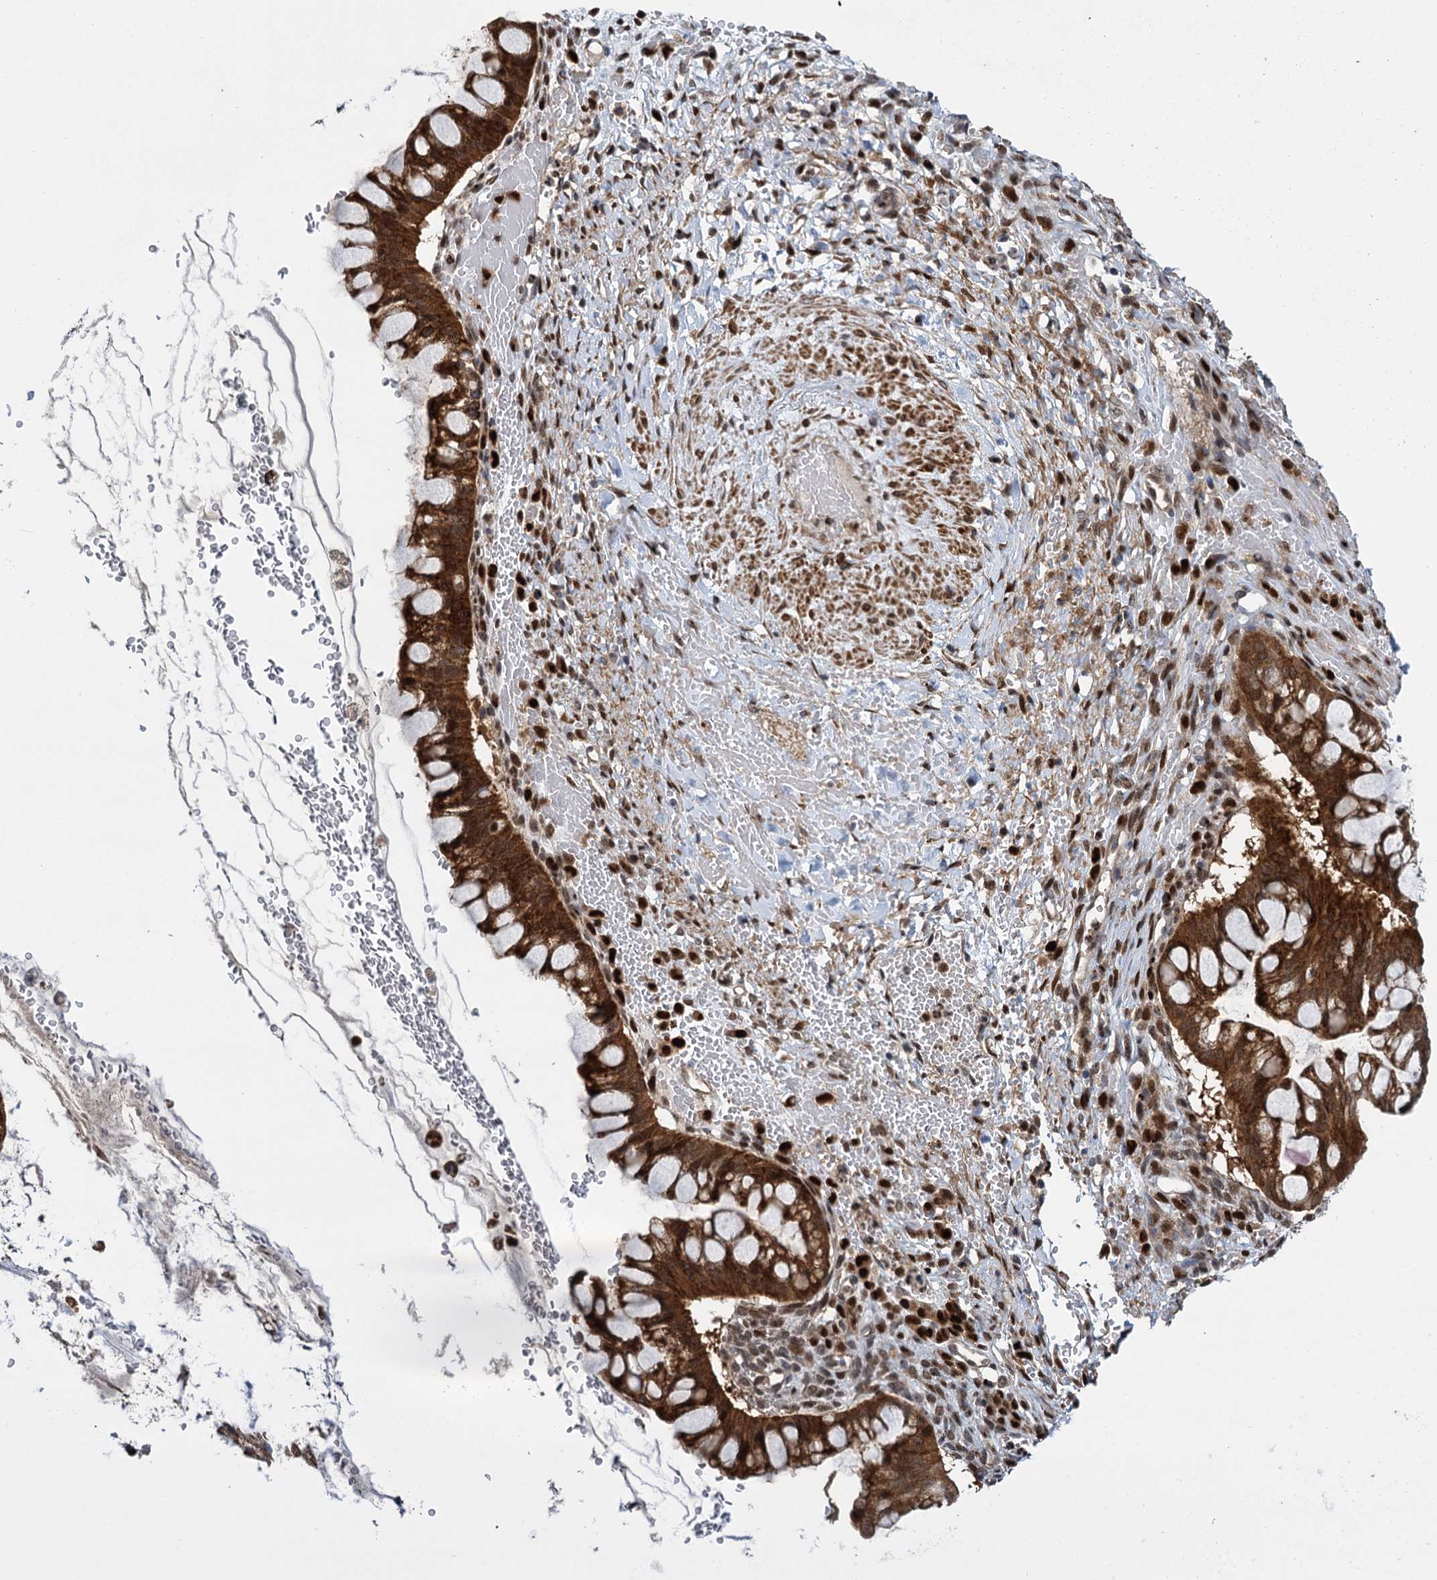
{"staining": {"intensity": "strong", "quantity": ">75%", "location": "cytoplasmic/membranous"}, "tissue": "ovarian cancer", "cell_type": "Tumor cells", "image_type": "cancer", "snomed": [{"axis": "morphology", "description": "Cystadenocarcinoma, mucinous, NOS"}, {"axis": "topography", "description": "Ovary"}], "caption": "Protein staining shows strong cytoplasmic/membranous staining in about >75% of tumor cells in ovarian cancer.", "gene": "GAL3ST4", "patient": {"sex": "female", "age": 73}}